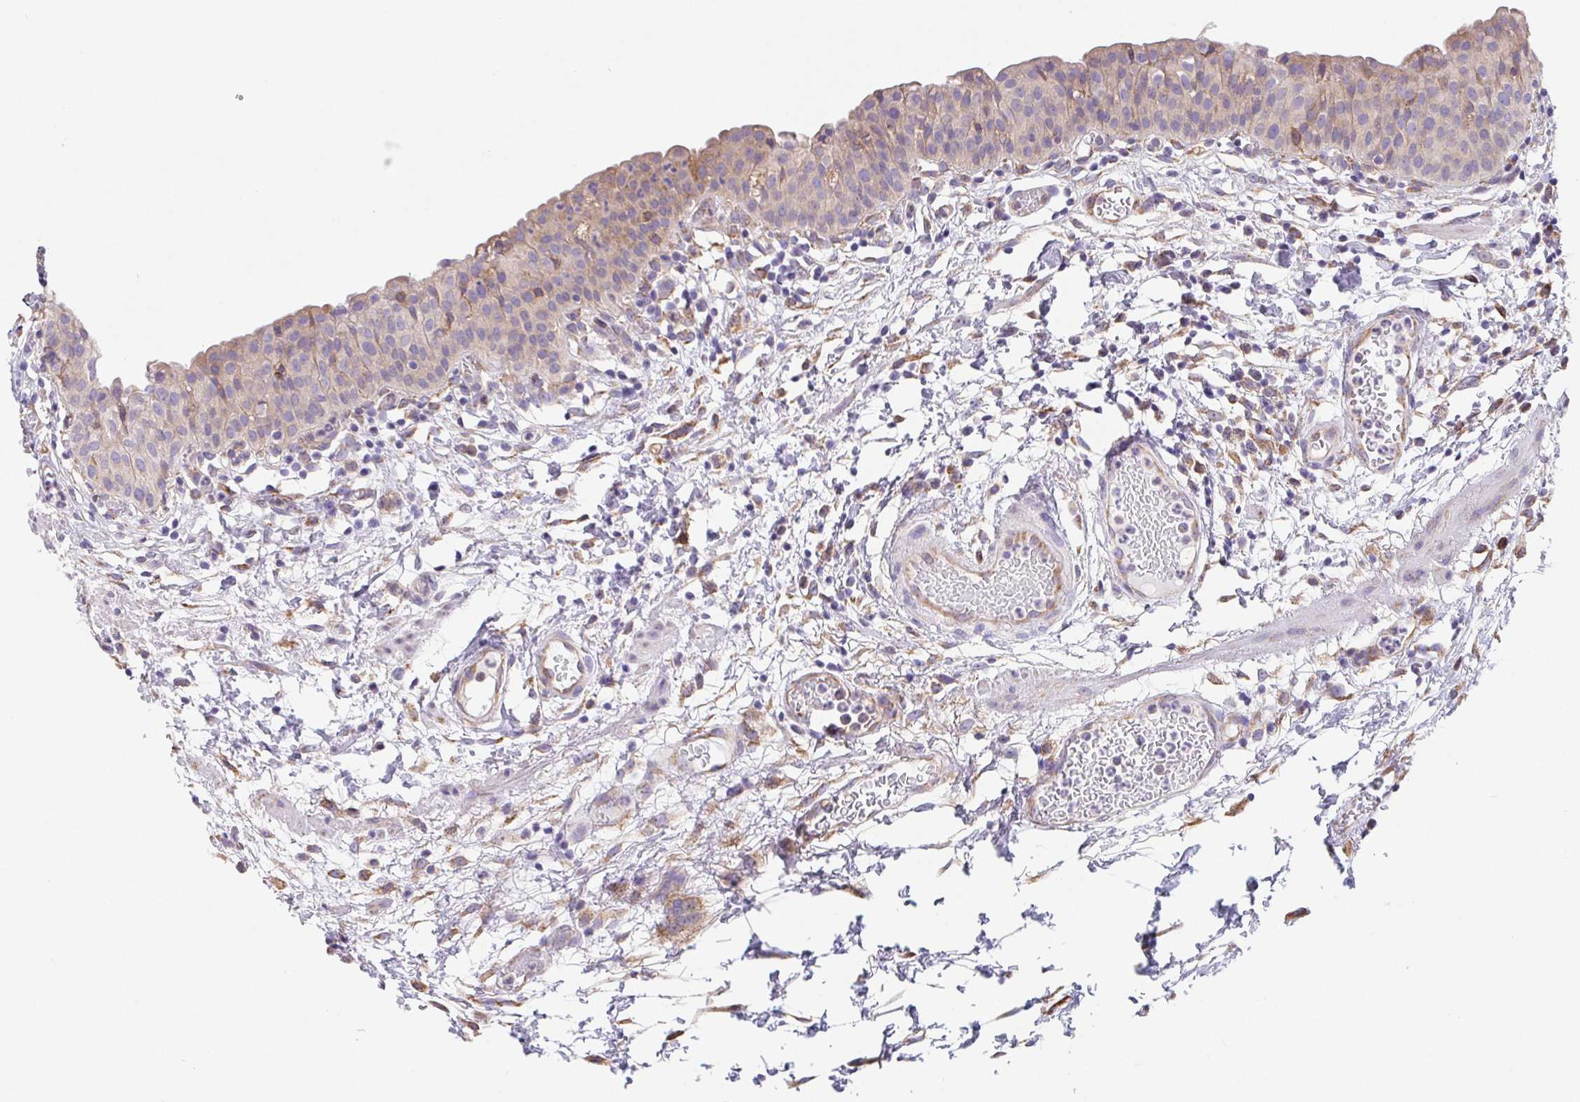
{"staining": {"intensity": "weak", "quantity": ">75%", "location": "cytoplasmic/membranous"}, "tissue": "urinary bladder", "cell_type": "Urothelial cells", "image_type": "normal", "snomed": [{"axis": "morphology", "description": "Normal tissue, NOS"}, {"axis": "morphology", "description": "Inflammation, NOS"}, {"axis": "topography", "description": "Urinary bladder"}], "caption": "Urothelial cells demonstrate low levels of weak cytoplasmic/membranous positivity in approximately >75% of cells in normal human urinary bladder. The staining was performed using DAB (3,3'-diaminobenzidine), with brown indicating positive protein expression. Nuclei are stained blue with hematoxylin.", "gene": "ADAM8", "patient": {"sex": "male", "age": 57}}